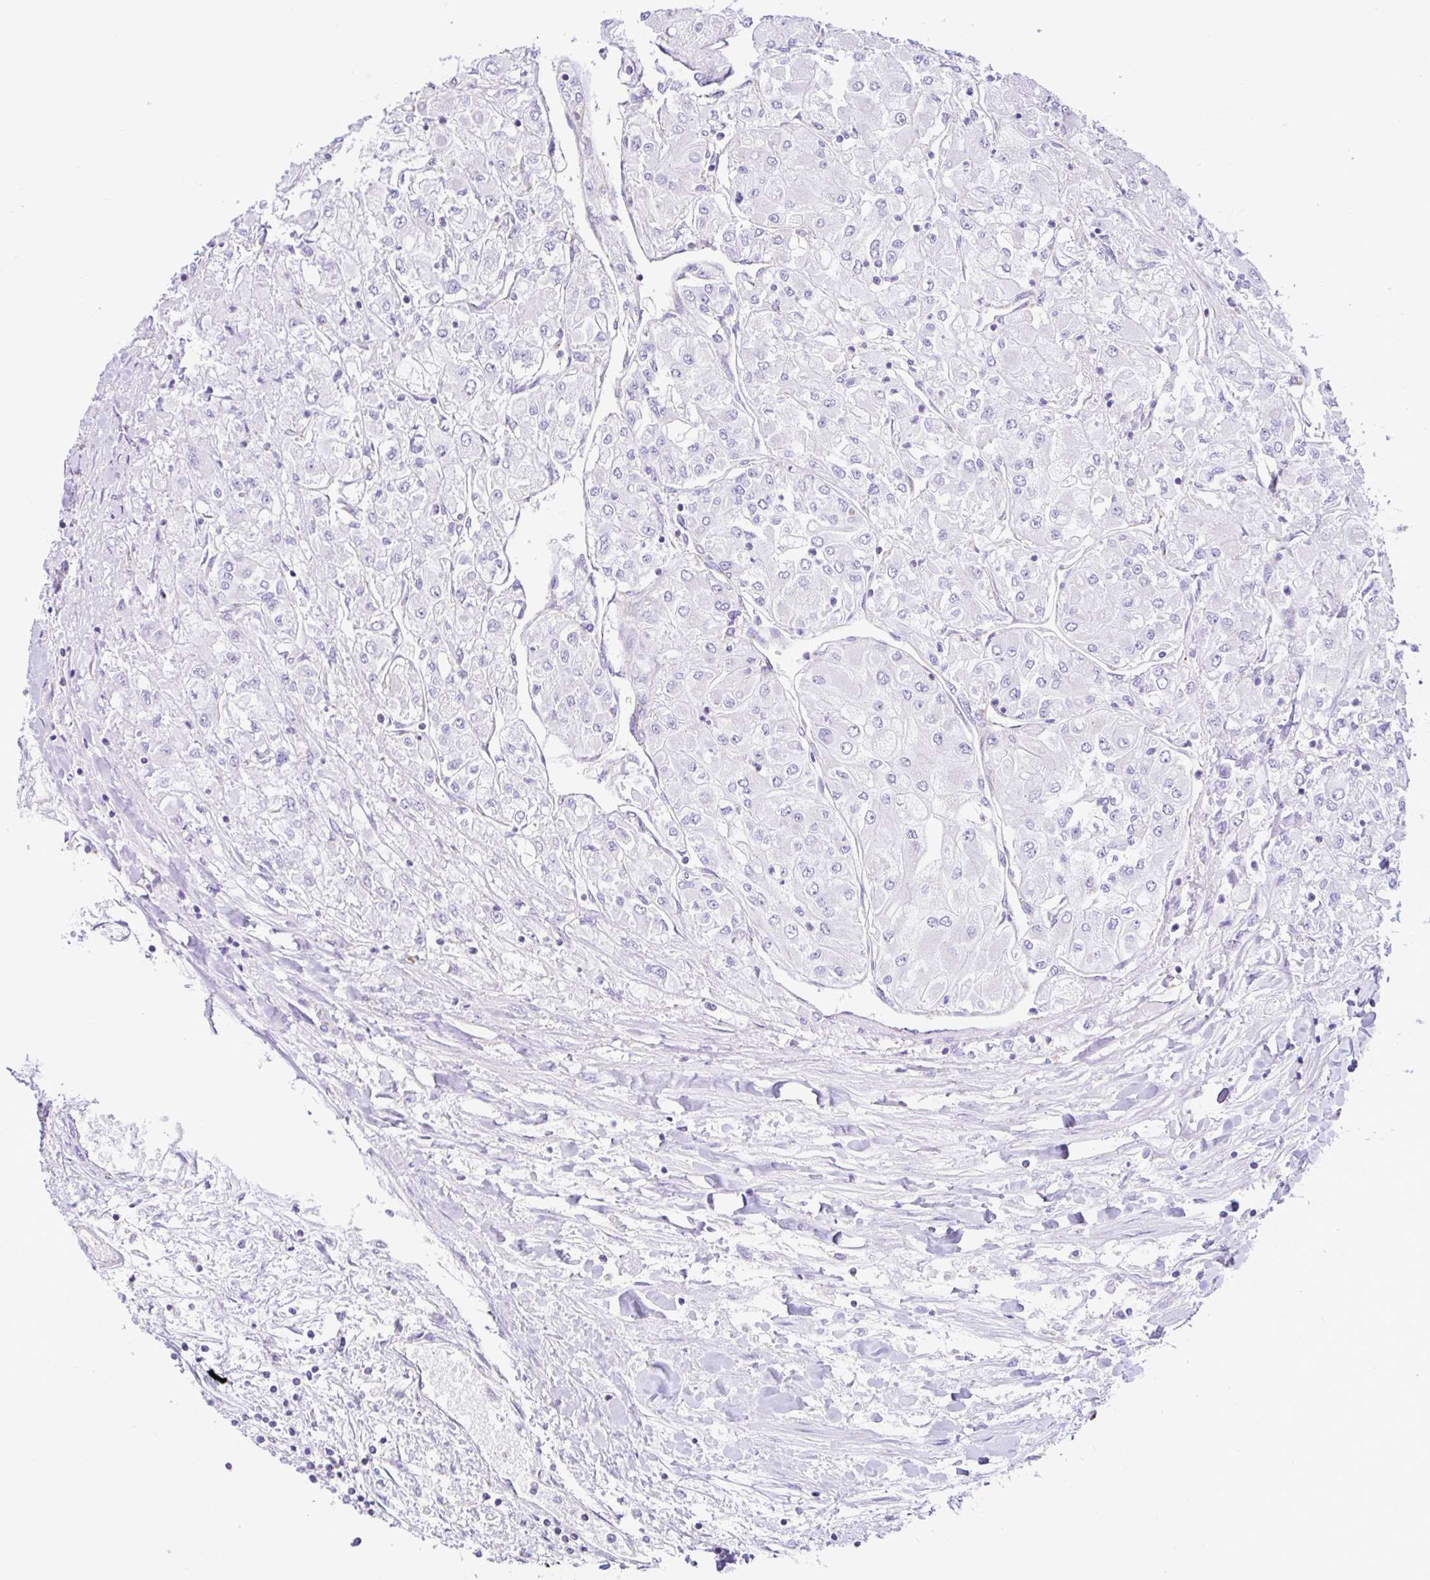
{"staining": {"intensity": "negative", "quantity": "none", "location": "none"}, "tissue": "renal cancer", "cell_type": "Tumor cells", "image_type": "cancer", "snomed": [{"axis": "morphology", "description": "Adenocarcinoma, NOS"}, {"axis": "topography", "description": "Kidney"}], "caption": "Image shows no significant protein positivity in tumor cells of adenocarcinoma (renal).", "gene": "NDUFS2", "patient": {"sex": "male", "age": 80}}